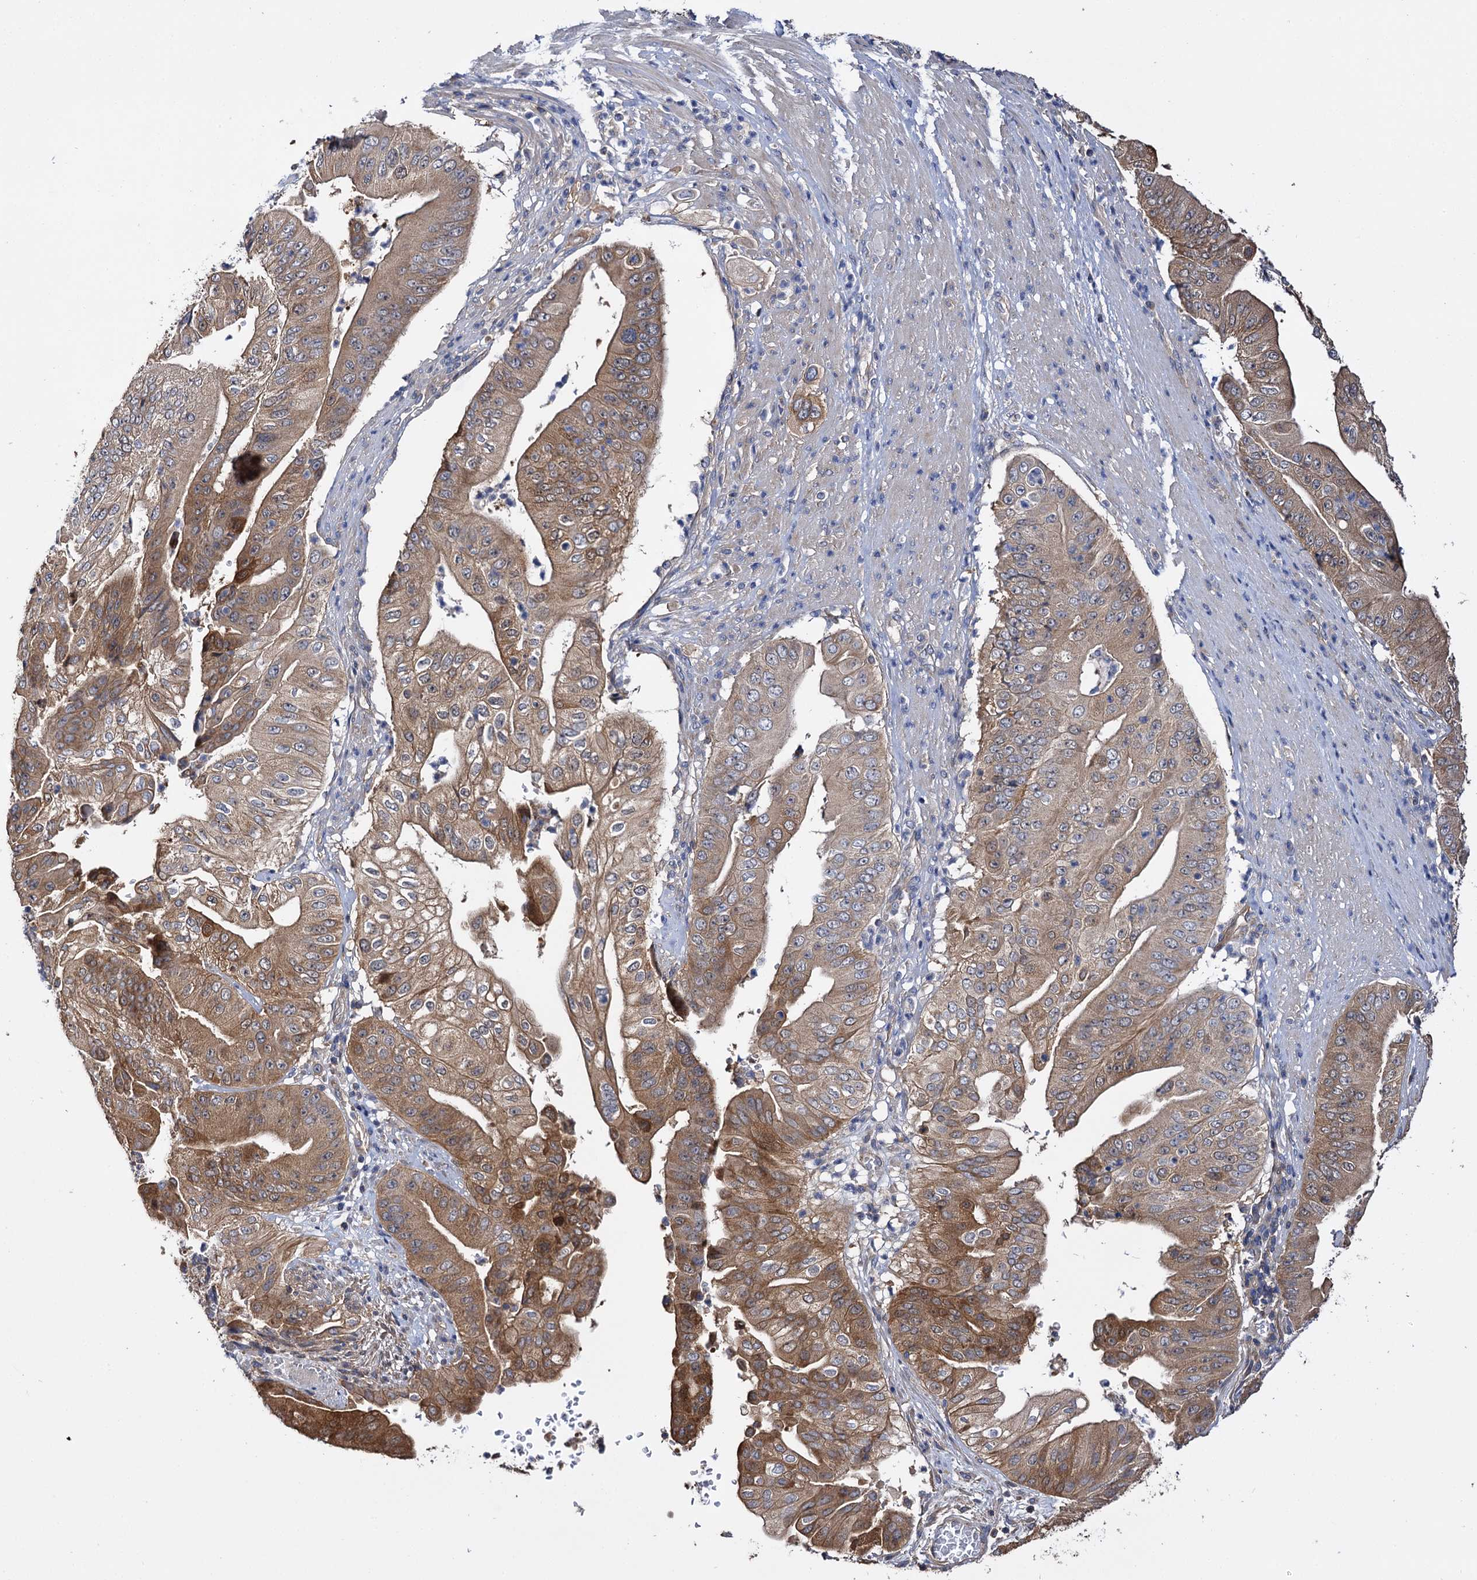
{"staining": {"intensity": "strong", "quantity": "25%-75%", "location": "cytoplasmic/membranous"}, "tissue": "pancreatic cancer", "cell_type": "Tumor cells", "image_type": "cancer", "snomed": [{"axis": "morphology", "description": "Adenocarcinoma, NOS"}, {"axis": "topography", "description": "Pancreas"}], "caption": "Immunohistochemical staining of human pancreatic adenocarcinoma displays high levels of strong cytoplasmic/membranous positivity in approximately 25%-75% of tumor cells.", "gene": "IDI1", "patient": {"sex": "female", "age": 77}}